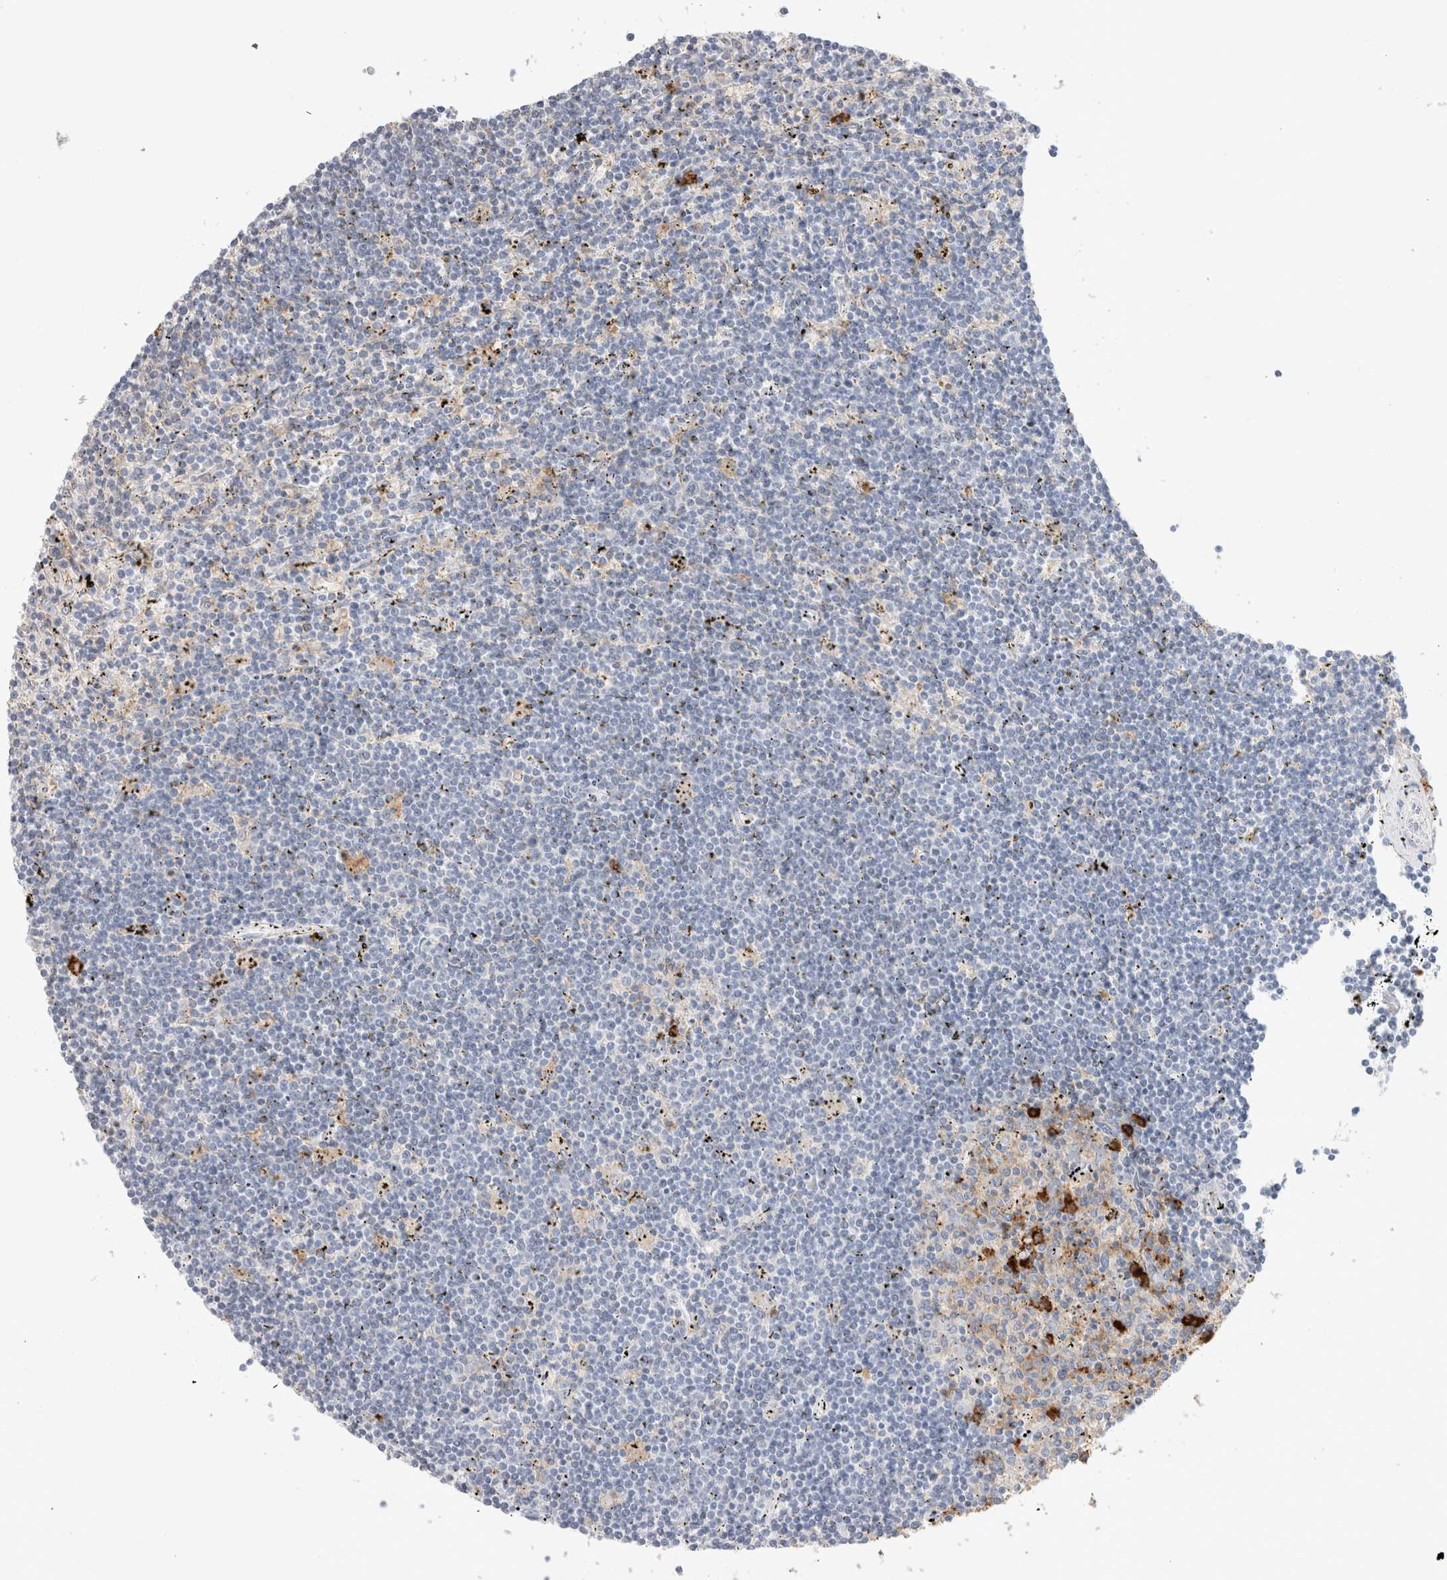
{"staining": {"intensity": "negative", "quantity": "none", "location": "none"}, "tissue": "lymphoma", "cell_type": "Tumor cells", "image_type": "cancer", "snomed": [{"axis": "morphology", "description": "Malignant lymphoma, non-Hodgkin's type, Low grade"}, {"axis": "topography", "description": "Spleen"}], "caption": "This is an immunohistochemistry (IHC) histopathology image of lymphoma. There is no positivity in tumor cells.", "gene": "CD38", "patient": {"sex": "male", "age": 76}}